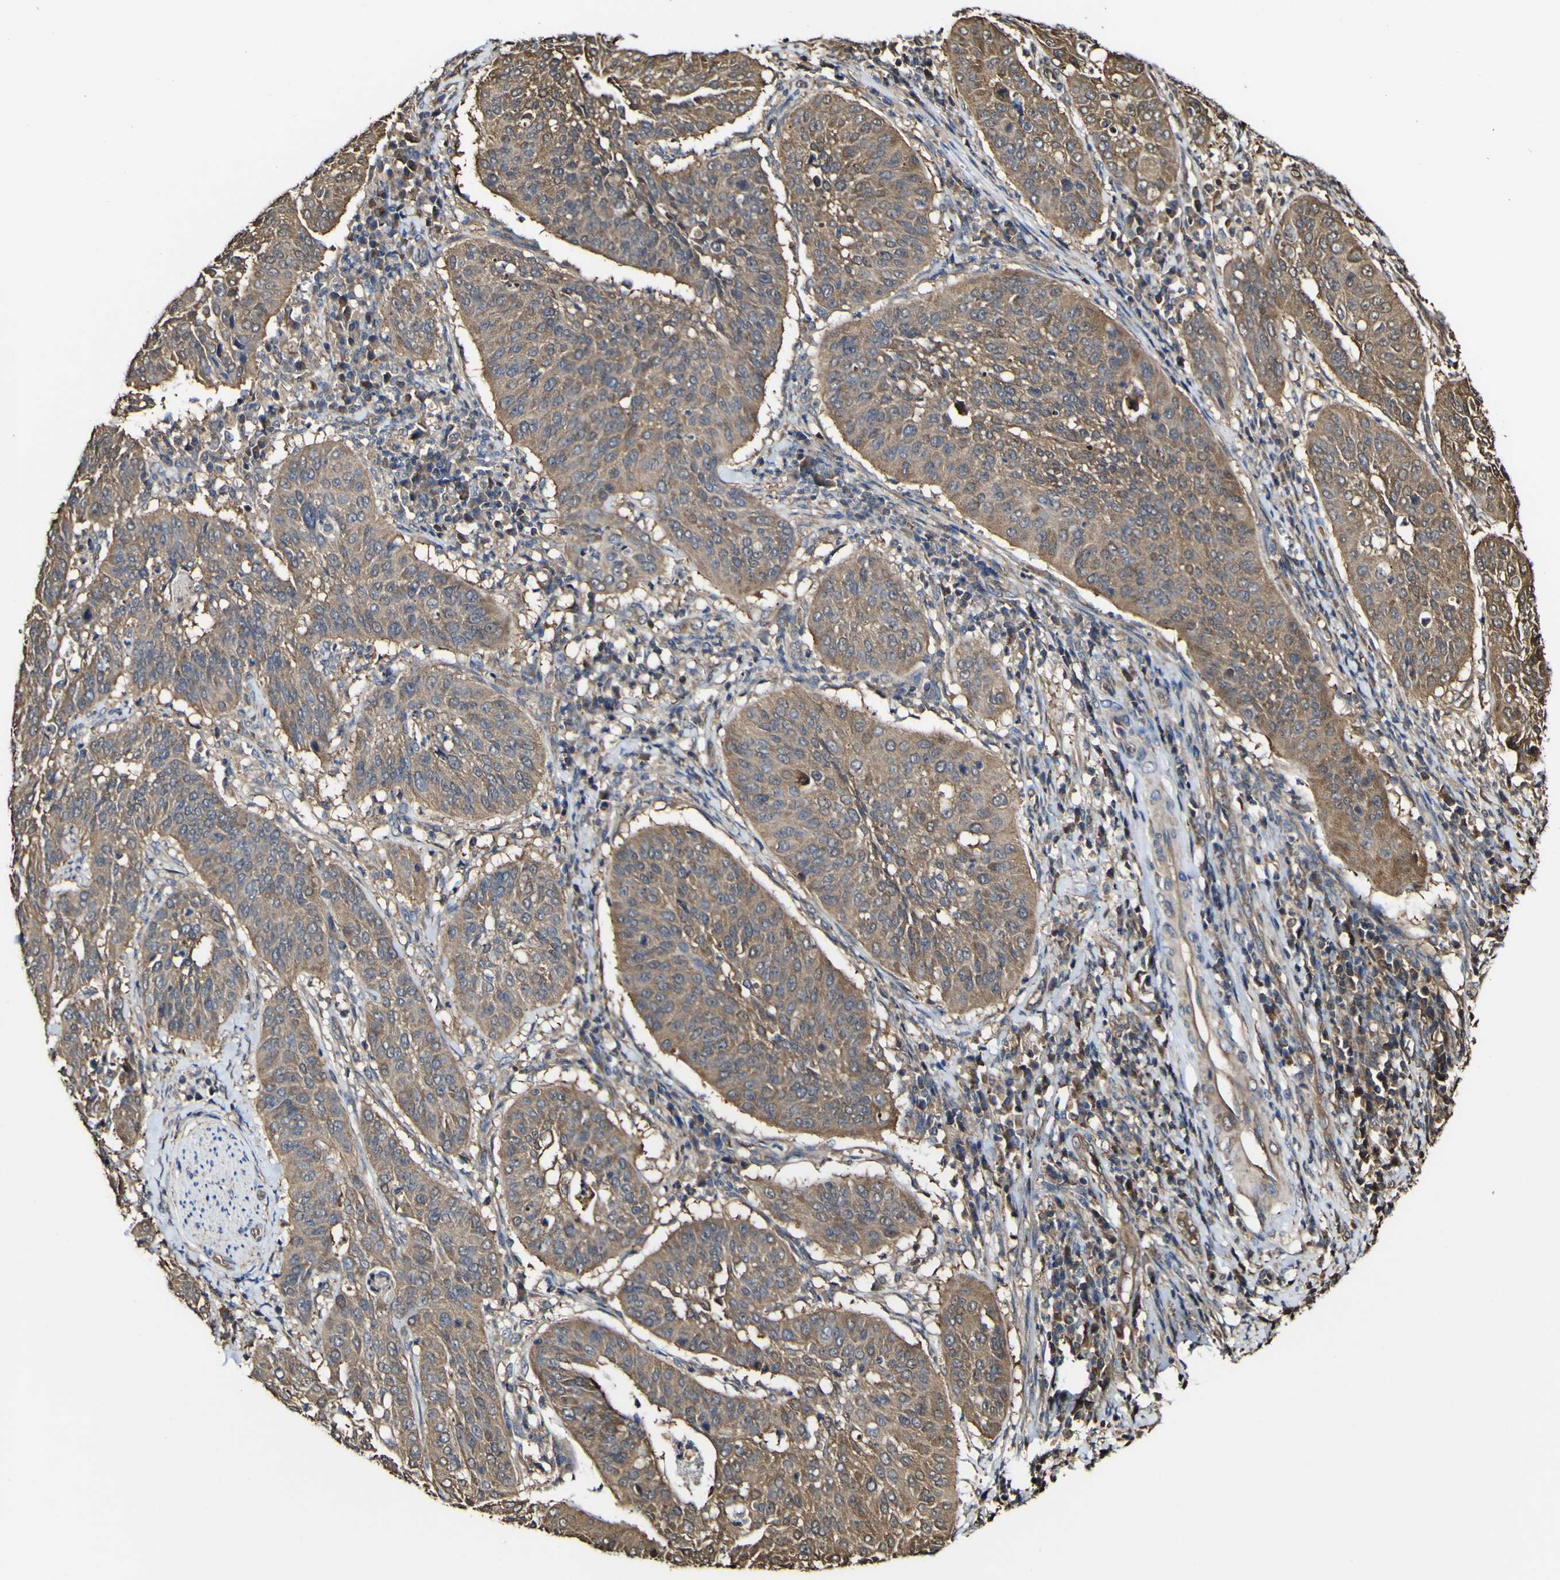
{"staining": {"intensity": "moderate", "quantity": ">75%", "location": "cytoplasmic/membranous"}, "tissue": "cervical cancer", "cell_type": "Tumor cells", "image_type": "cancer", "snomed": [{"axis": "morphology", "description": "Normal tissue, NOS"}, {"axis": "morphology", "description": "Squamous cell carcinoma, NOS"}, {"axis": "topography", "description": "Cervix"}], "caption": "The histopathology image exhibits immunohistochemical staining of cervical squamous cell carcinoma. There is moderate cytoplasmic/membranous expression is appreciated in approximately >75% of tumor cells. Using DAB (3,3'-diaminobenzidine) (brown) and hematoxylin (blue) stains, captured at high magnification using brightfield microscopy.", "gene": "PTPRR", "patient": {"sex": "female", "age": 39}}